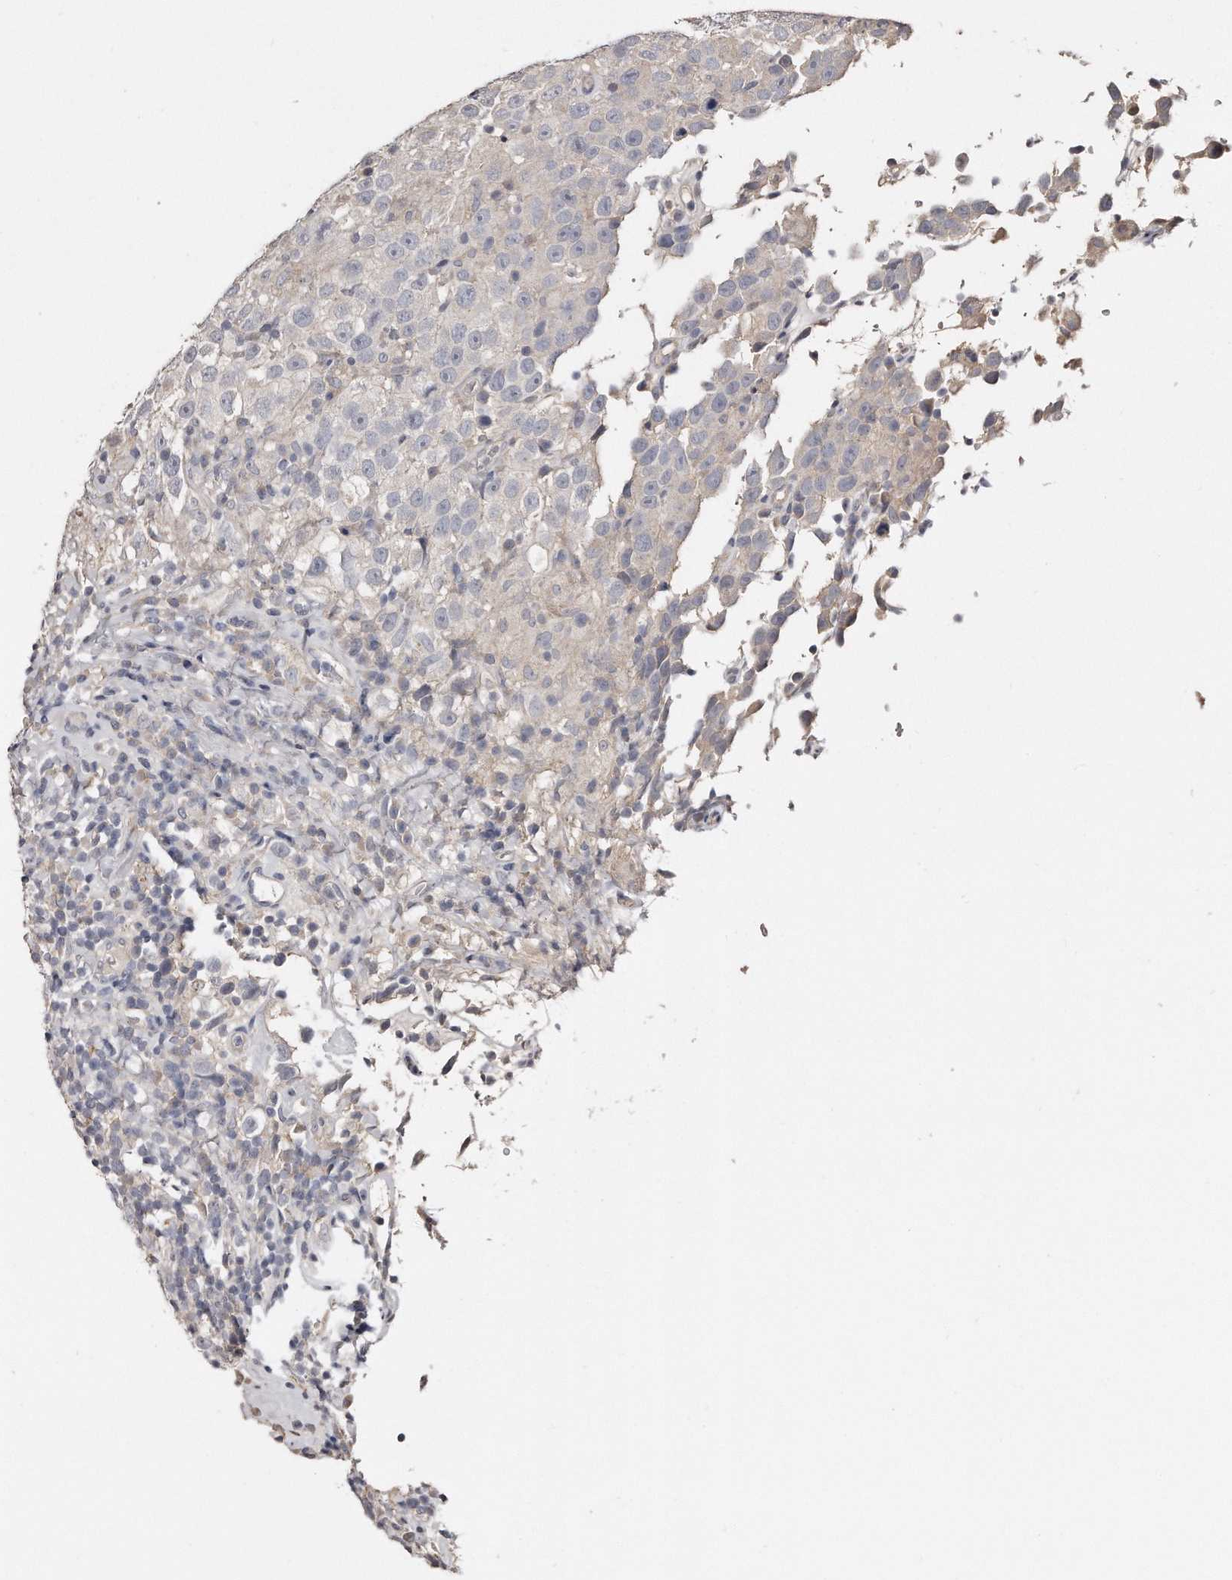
{"staining": {"intensity": "negative", "quantity": "none", "location": "none"}, "tissue": "testis cancer", "cell_type": "Tumor cells", "image_type": "cancer", "snomed": [{"axis": "morphology", "description": "Seminoma, NOS"}, {"axis": "topography", "description": "Testis"}], "caption": "DAB (3,3'-diaminobenzidine) immunohistochemical staining of testis cancer displays no significant positivity in tumor cells. (Brightfield microscopy of DAB (3,3'-diaminobenzidine) immunohistochemistry (IHC) at high magnification).", "gene": "LMOD1", "patient": {"sex": "male", "age": 41}}